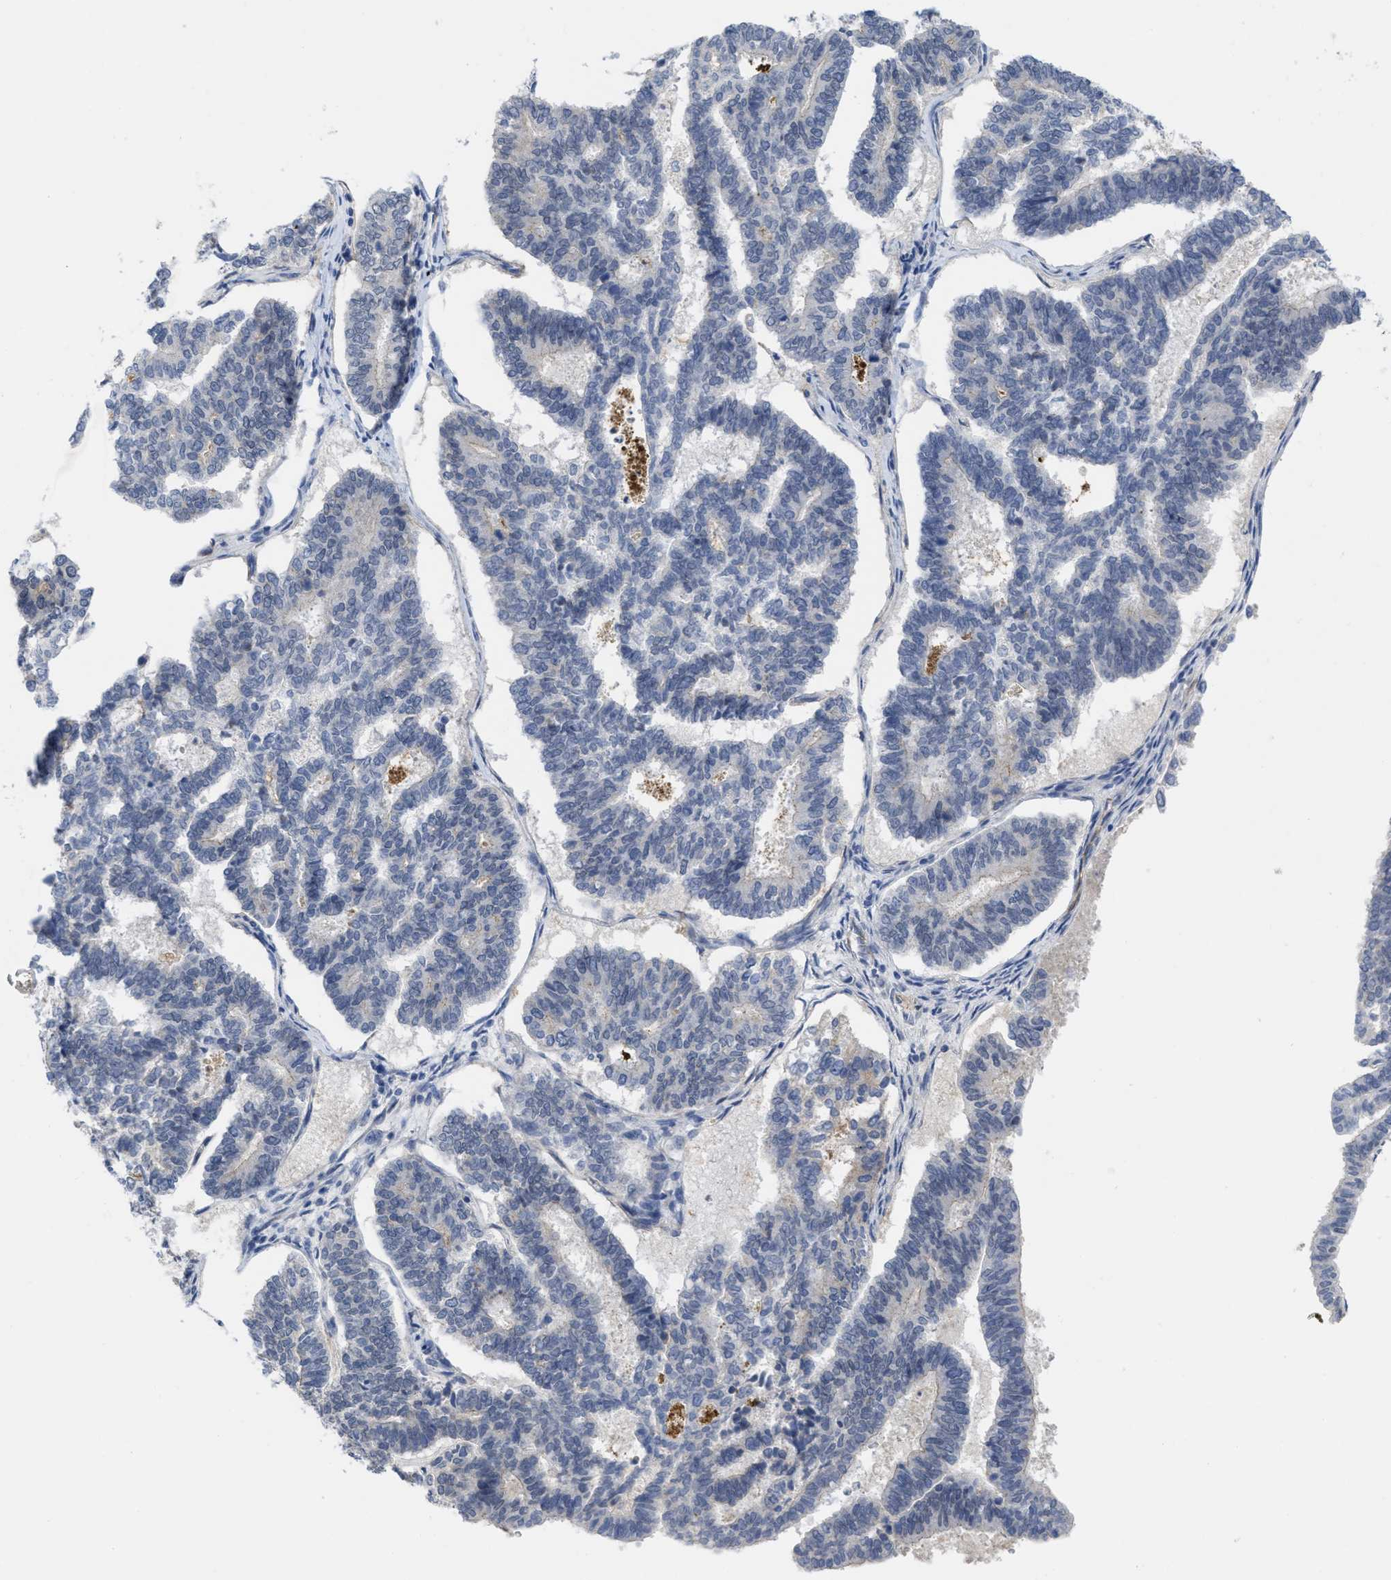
{"staining": {"intensity": "moderate", "quantity": "<25%", "location": "cytoplasmic/membranous"}, "tissue": "endometrial cancer", "cell_type": "Tumor cells", "image_type": "cancer", "snomed": [{"axis": "morphology", "description": "Adenocarcinoma, NOS"}, {"axis": "topography", "description": "Endometrium"}], "caption": "Human endometrial cancer stained with a protein marker reveals moderate staining in tumor cells.", "gene": "ACKR1", "patient": {"sex": "female", "age": 70}}